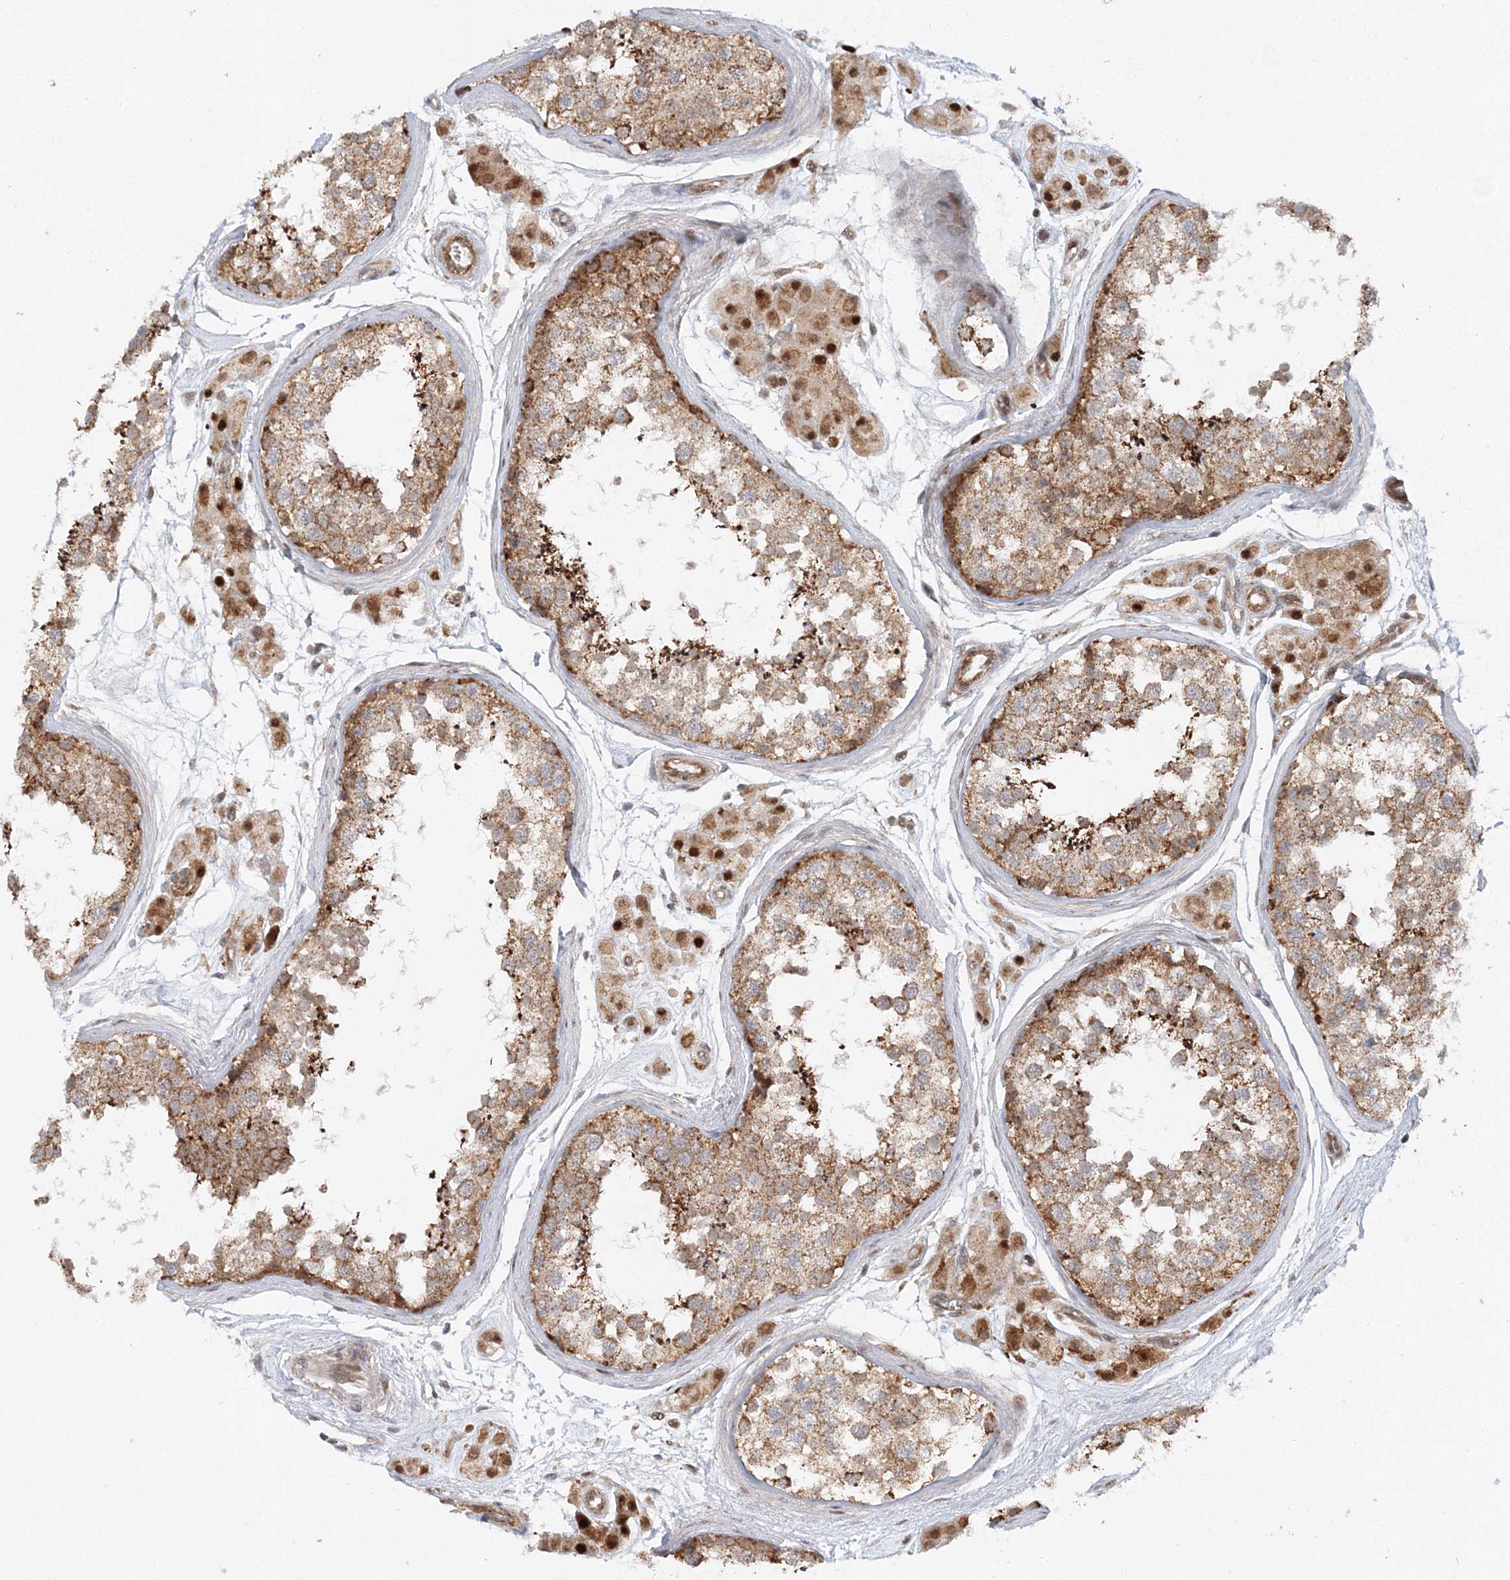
{"staining": {"intensity": "moderate", "quantity": ">75%", "location": "cytoplasmic/membranous"}, "tissue": "testis", "cell_type": "Cells in seminiferous ducts", "image_type": "normal", "snomed": [{"axis": "morphology", "description": "Normal tissue, NOS"}, {"axis": "topography", "description": "Testis"}], "caption": "Moderate cytoplasmic/membranous positivity is identified in approximately >75% of cells in seminiferous ducts in unremarkable testis.", "gene": "RAB11FIP2", "patient": {"sex": "male", "age": 56}}